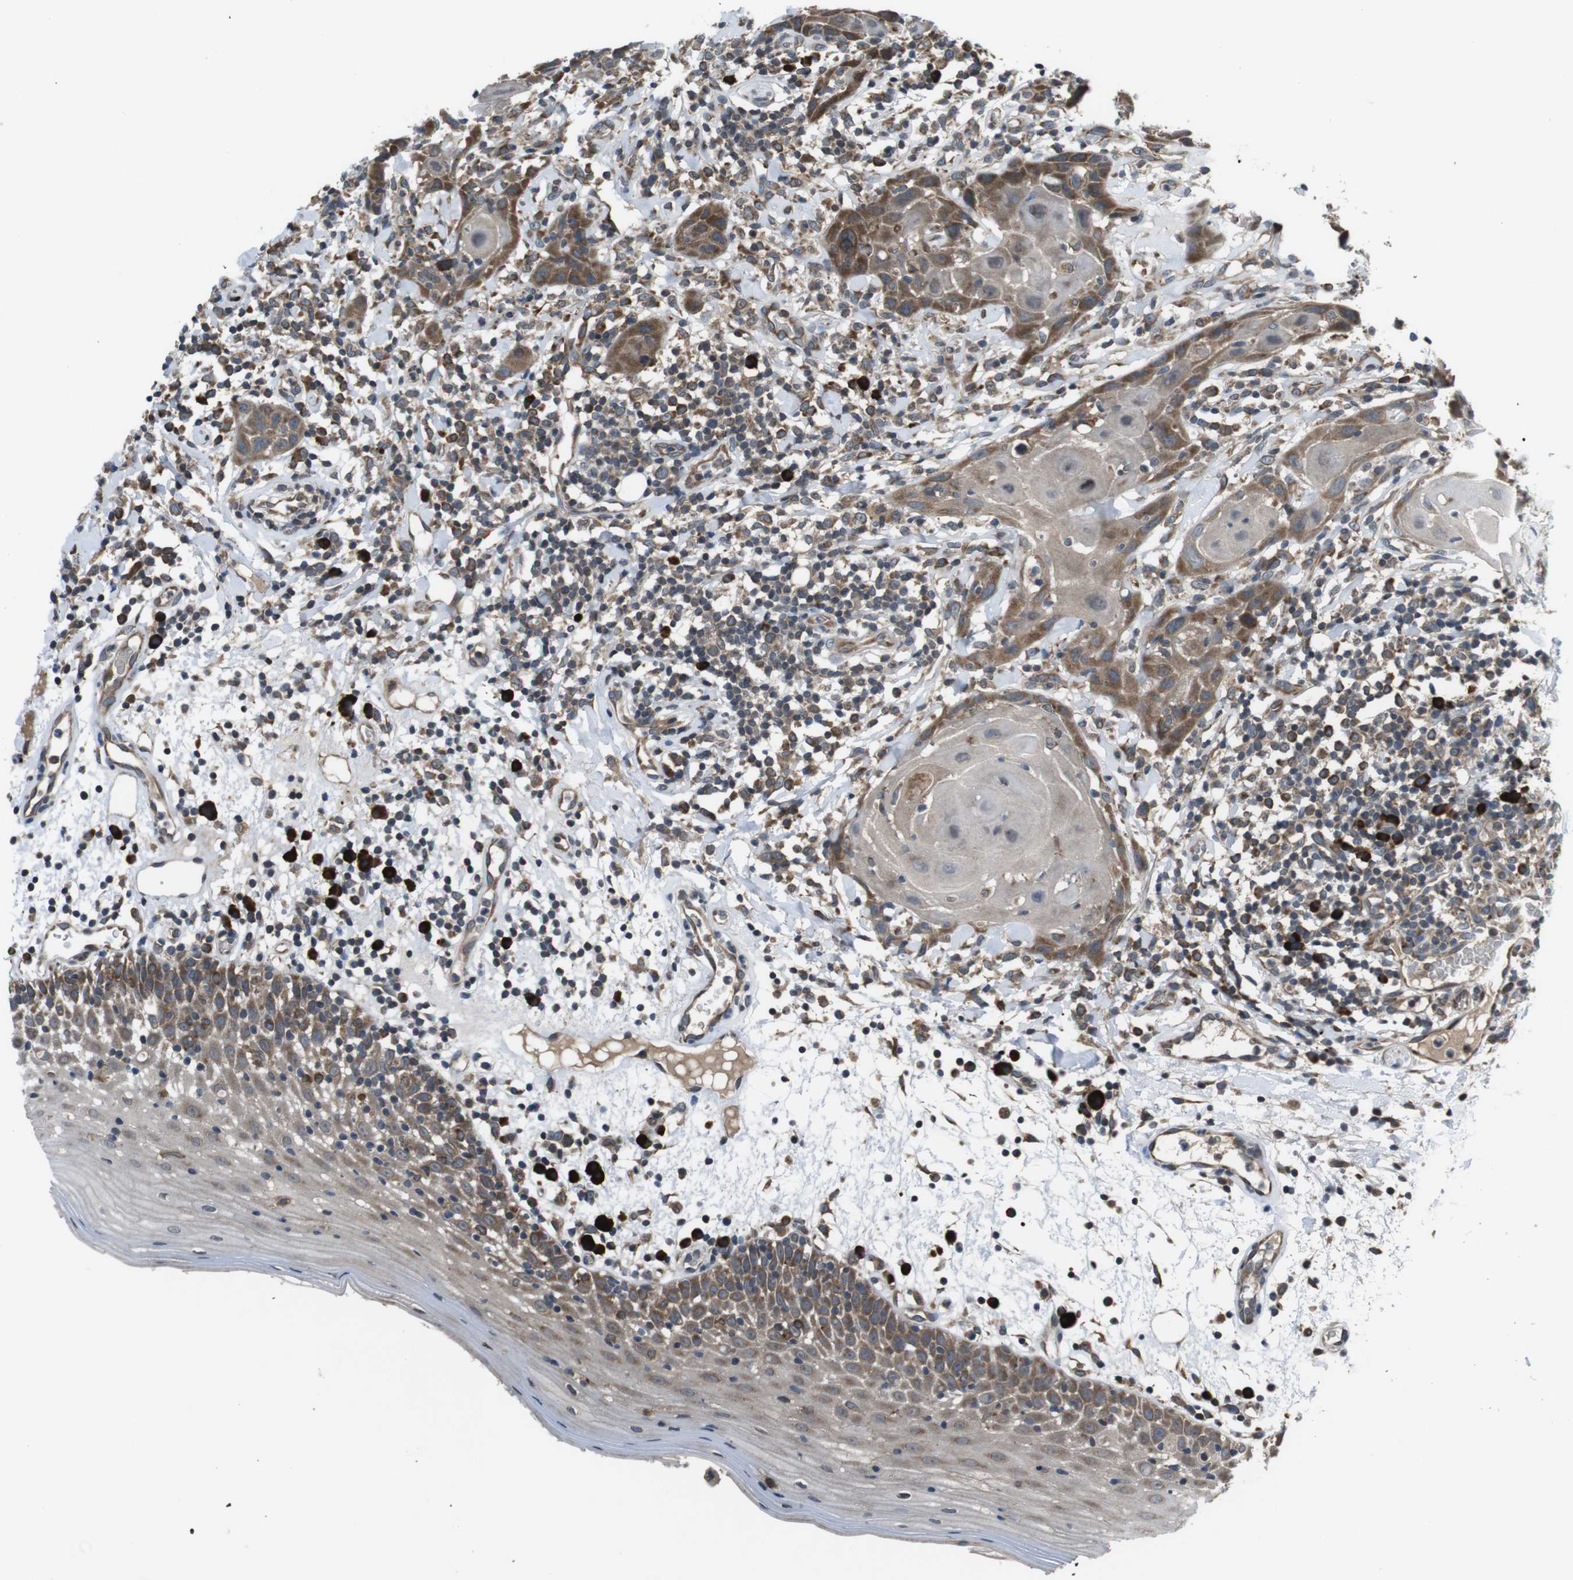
{"staining": {"intensity": "moderate", "quantity": ">75%", "location": "cytoplasmic/membranous"}, "tissue": "oral mucosa", "cell_type": "Squamous epithelial cells", "image_type": "normal", "snomed": [{"axis": "morphology", "description": "Normal tissue, NOS"}, {"axis": "morphology", "description": "Squamous cell carcinoma, NOS"}, {"axis": "topography", "description": "Skeletal muscle"}, {"axis": "topography", "description": "Oral tissue"}], "caption": "A medium amount of moderate cytoplasmic/membranous positivity is appreciated in about >75% of squamous epithelial cells in benign oral mucosa. (Brightfield microscopy of DAB IHC at high magnification).", "gene": "SSR3", "patient": {"sex": "male", "age": 71}}